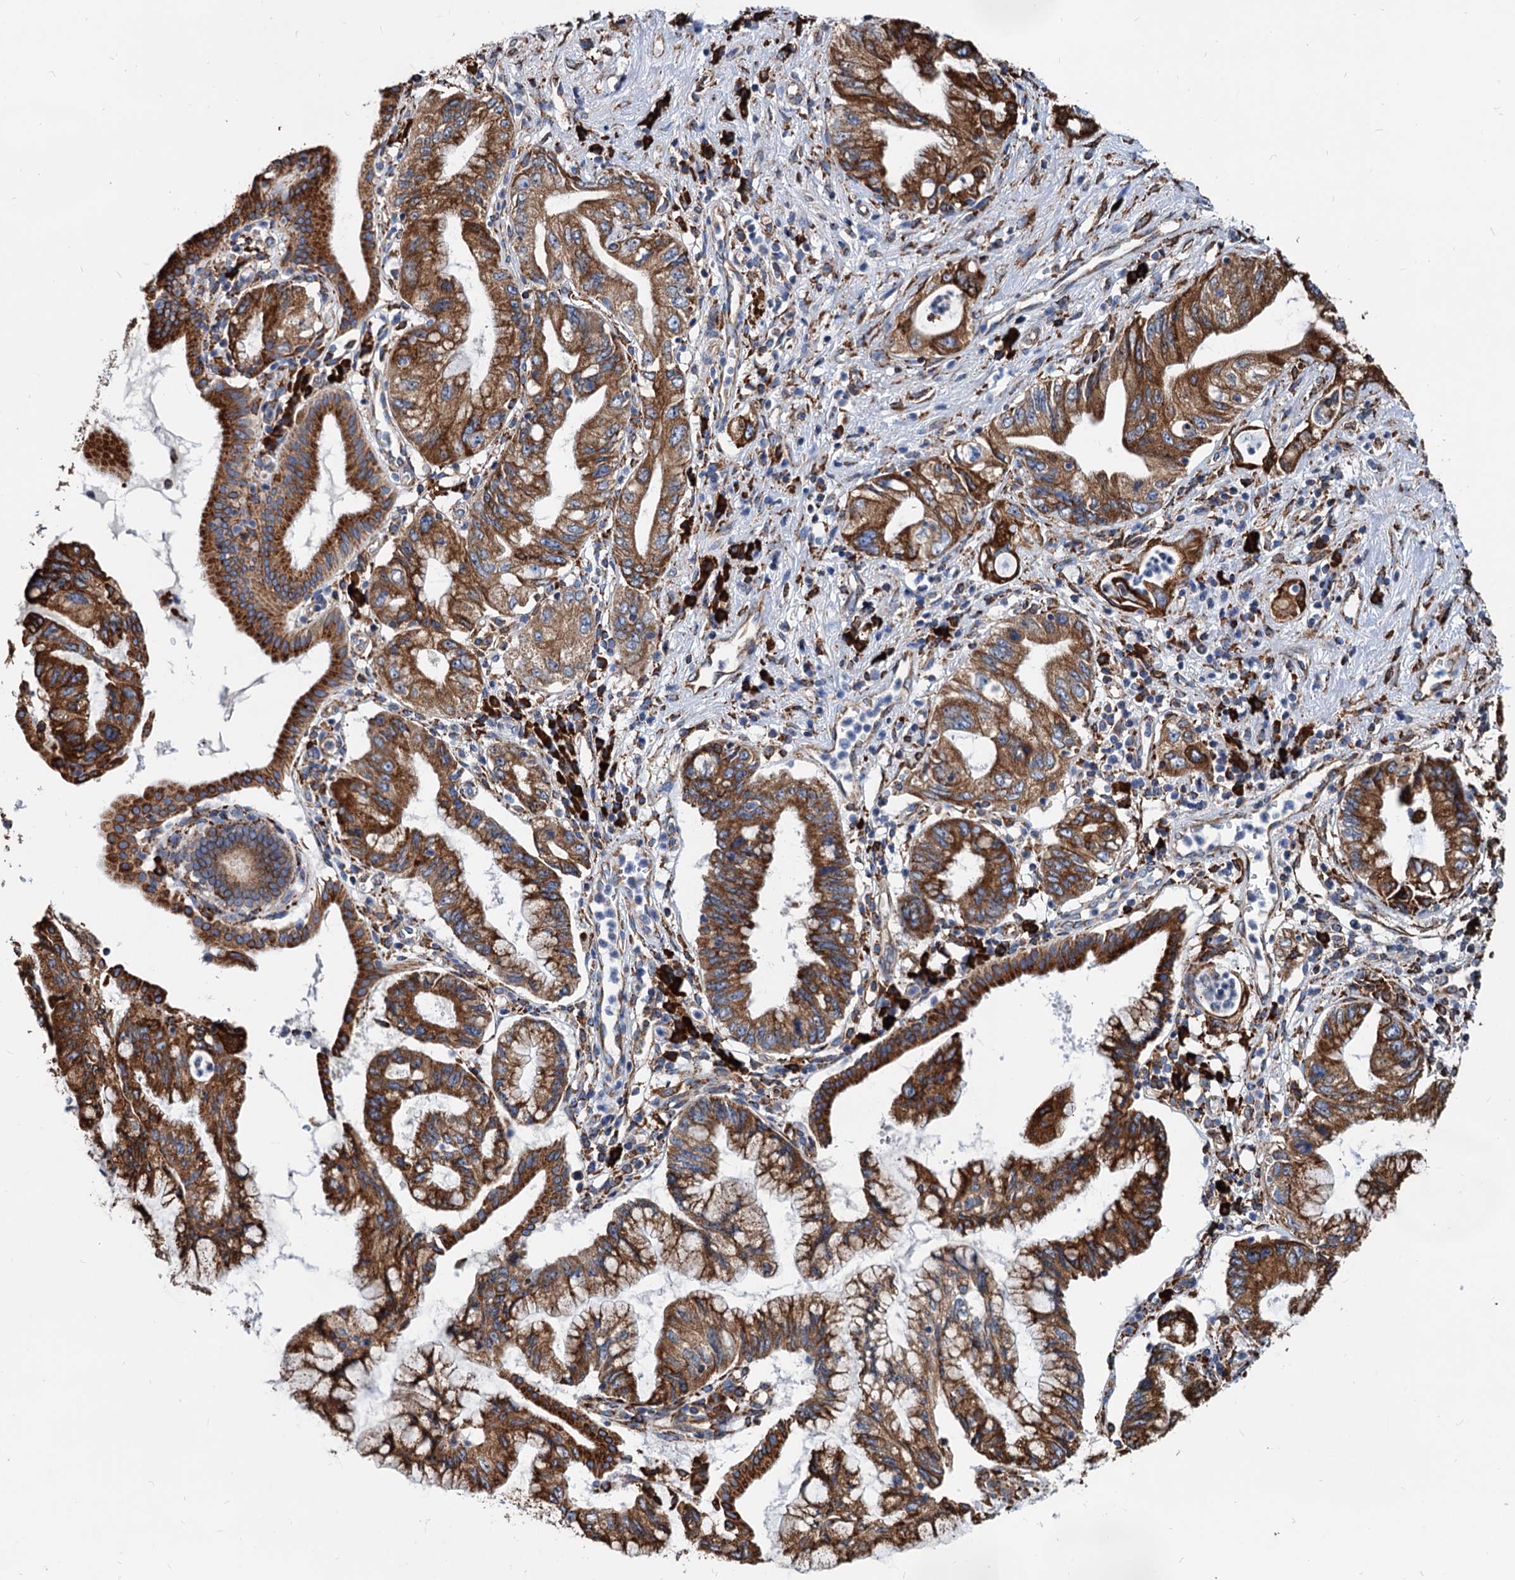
{"staining": {"intensity": "strong", "quantity": ">75%", "location": "cytoplasmic/membranous"}, "tissue": "pancreatic cancer", "cell_type": "Tumor cells", "image_type": "cancer", "snomed": [{"axis": "morphology", "description": "Adenocarcinoma, NOS"}, {"axis": "topography", "description": "Pancreas"}], "caption": "Immunohistochemistry (IHC) of human adenocarcinoma (pancreatic) reveals high levels of strong cytoplasmic/membranous staining in approximately >75% of tumor cells.", "gene": "HSPA5", "patient": {"sex": "female", "age": 73}}